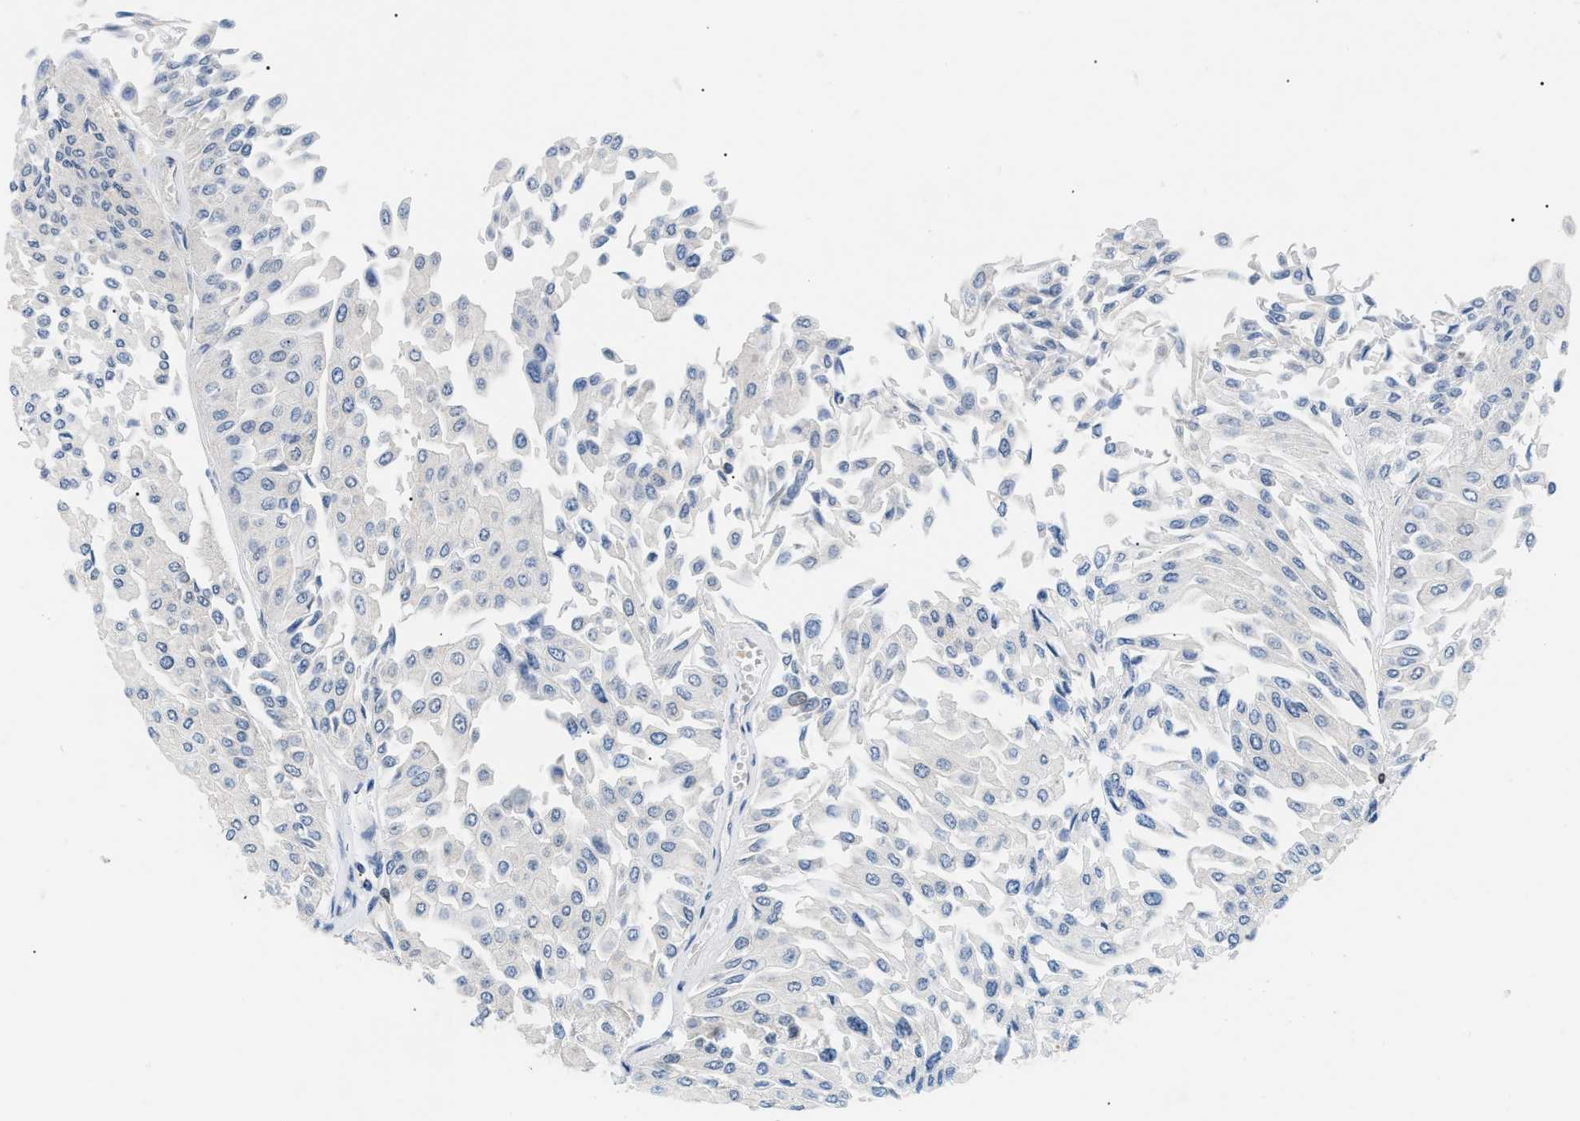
{"staining": {"intensity": "negative", "quantity": "none", "location": "none"}, "tissue": "urothelial cancer", "cell_type": "Tumor cells", "image_type": "cancer", "snomed": [{"axis": "morphology", "description": "Urothelial carcinoma, Low grade"}, {"axis": "topography", "description": "Urinary bladder"}], "caption": "Tumor cells are negative for protein expression in human low-grade urothelial carcinoma.", "gene": "INPP5D", "patient": {"sex": "male", "age": 67}}